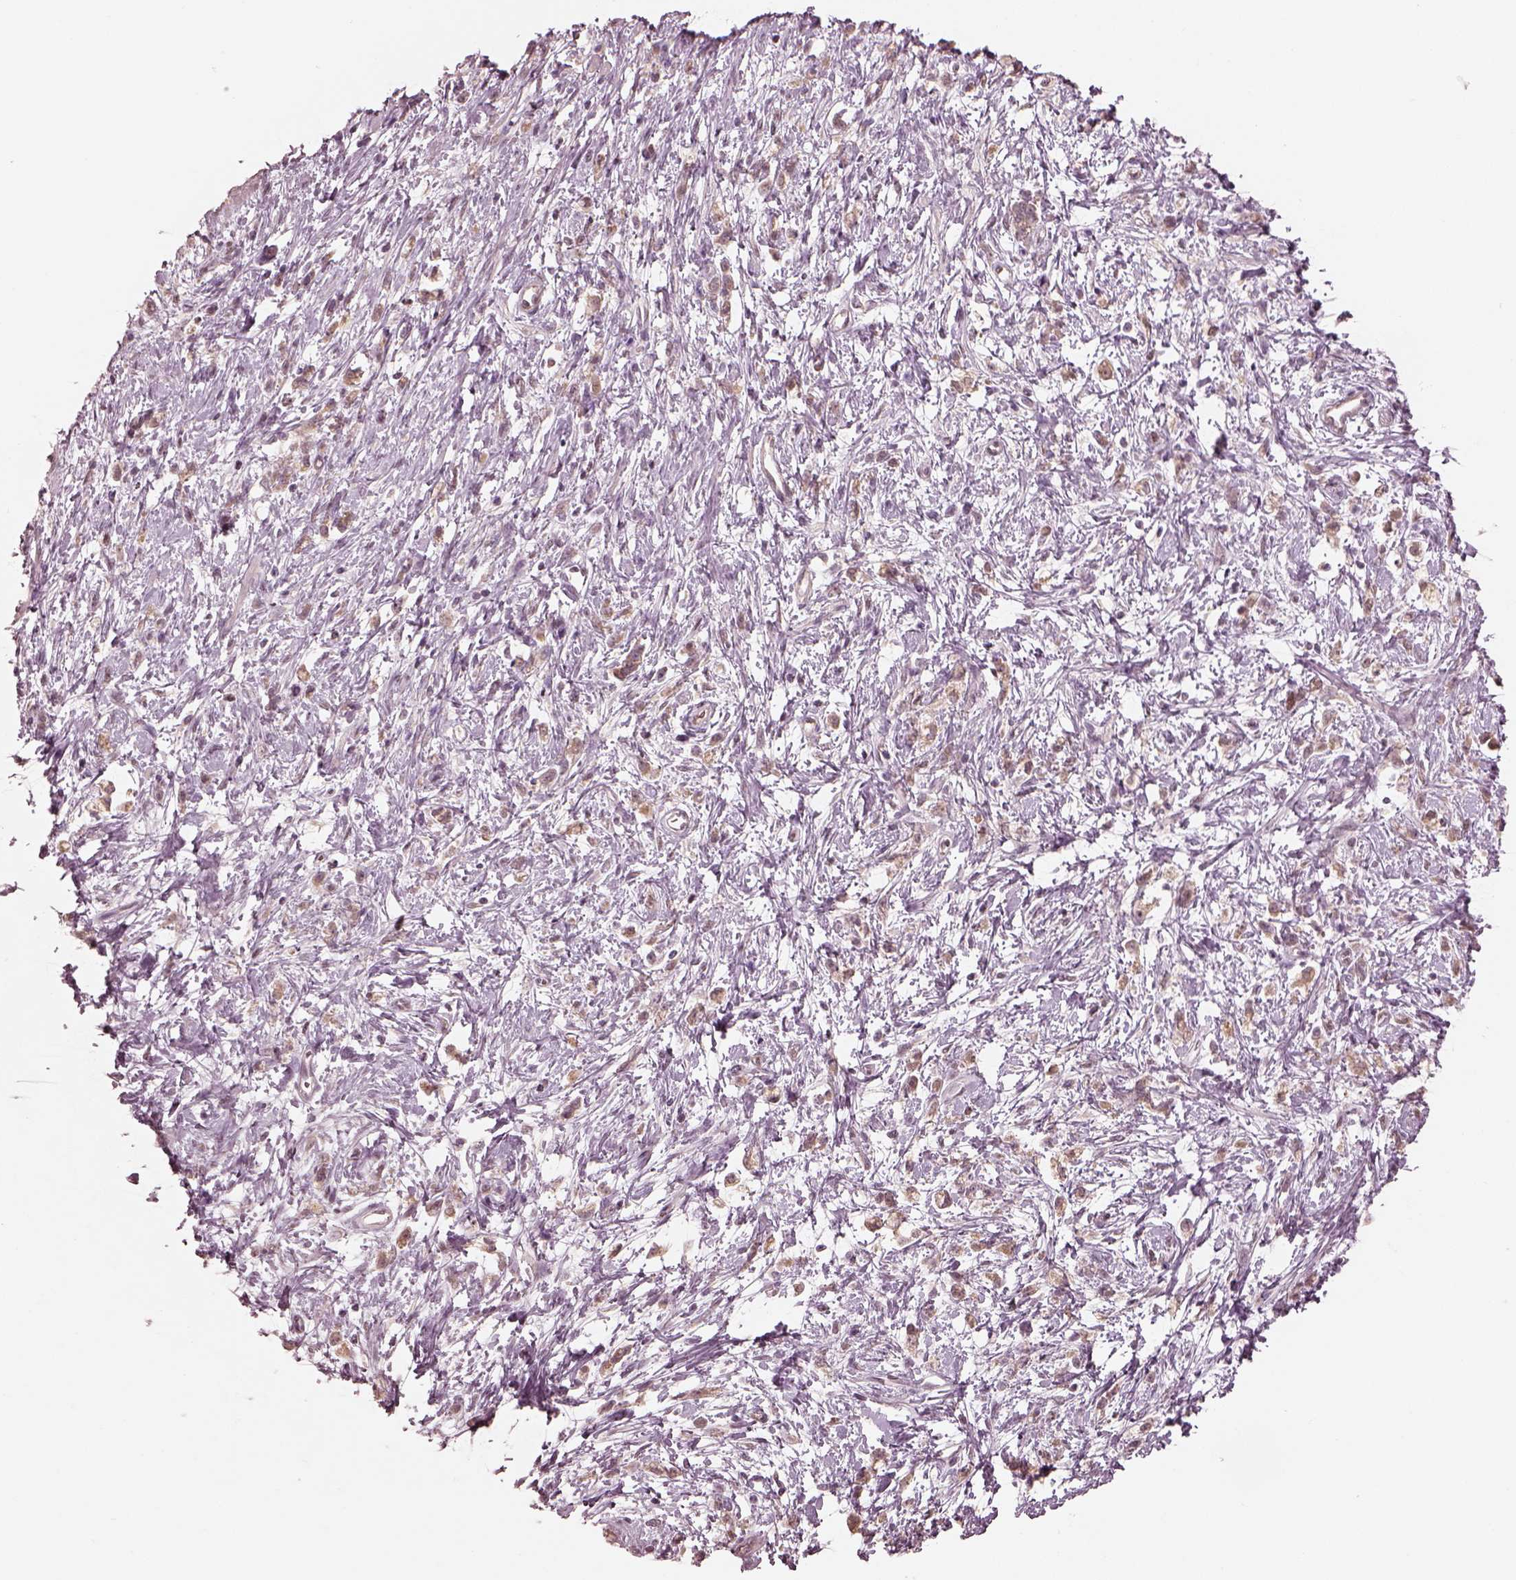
{"staining": {"intensity": "weak", "quantity": "25%-75%", "location": "cytoplasmic/membranous"}, "tissue": "stomach cancer", "cell_type": "Tumor cells", "image_type": "cancer", "snomed": [{"axis": "morphology", "description": "Adenocarcinoma, NOS"}, {"axis": "topography", "description": "Stomach"}], "caption": "Protein expression analysis of adenocarcinoma (stomach) exhibits weak cytoplasmic/membranous expression in about 25%-75% of tumor cells. The staining was performed using DAB to visualize the protein expression in brown, while the nuclei were stained in blue with hematoxylin (Magnification: 20x).", "gene": "IQCB1", "patient": {"sex": "female", "age": 60}}